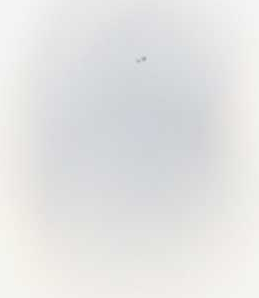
{"staining": {"intensity": "negative", "quantity": "none", "location": "none"}, "tissue": "adipose tissue", "cell_type": "Adipocytes", "image_type": "normal", "snomed": [{"axis": "morphology", "description": "Normal tissue, NOS"}, {"axis": "topography", "description": "Breast"}, {"axis": "topography", "description": "Adipose tissue"}], "caption": "DAB (3,3'-diaminobenzidine) immunohistochemical staining of benign adipose tissue displays no significant staining in adipocytes. (Brightfield microscopy of DAB (3,3'-diaminobenzidine) immunohistochemistry at high magnification).", "gene": "FMR1NB", "patient": {"sex": "female", "age": 25}}